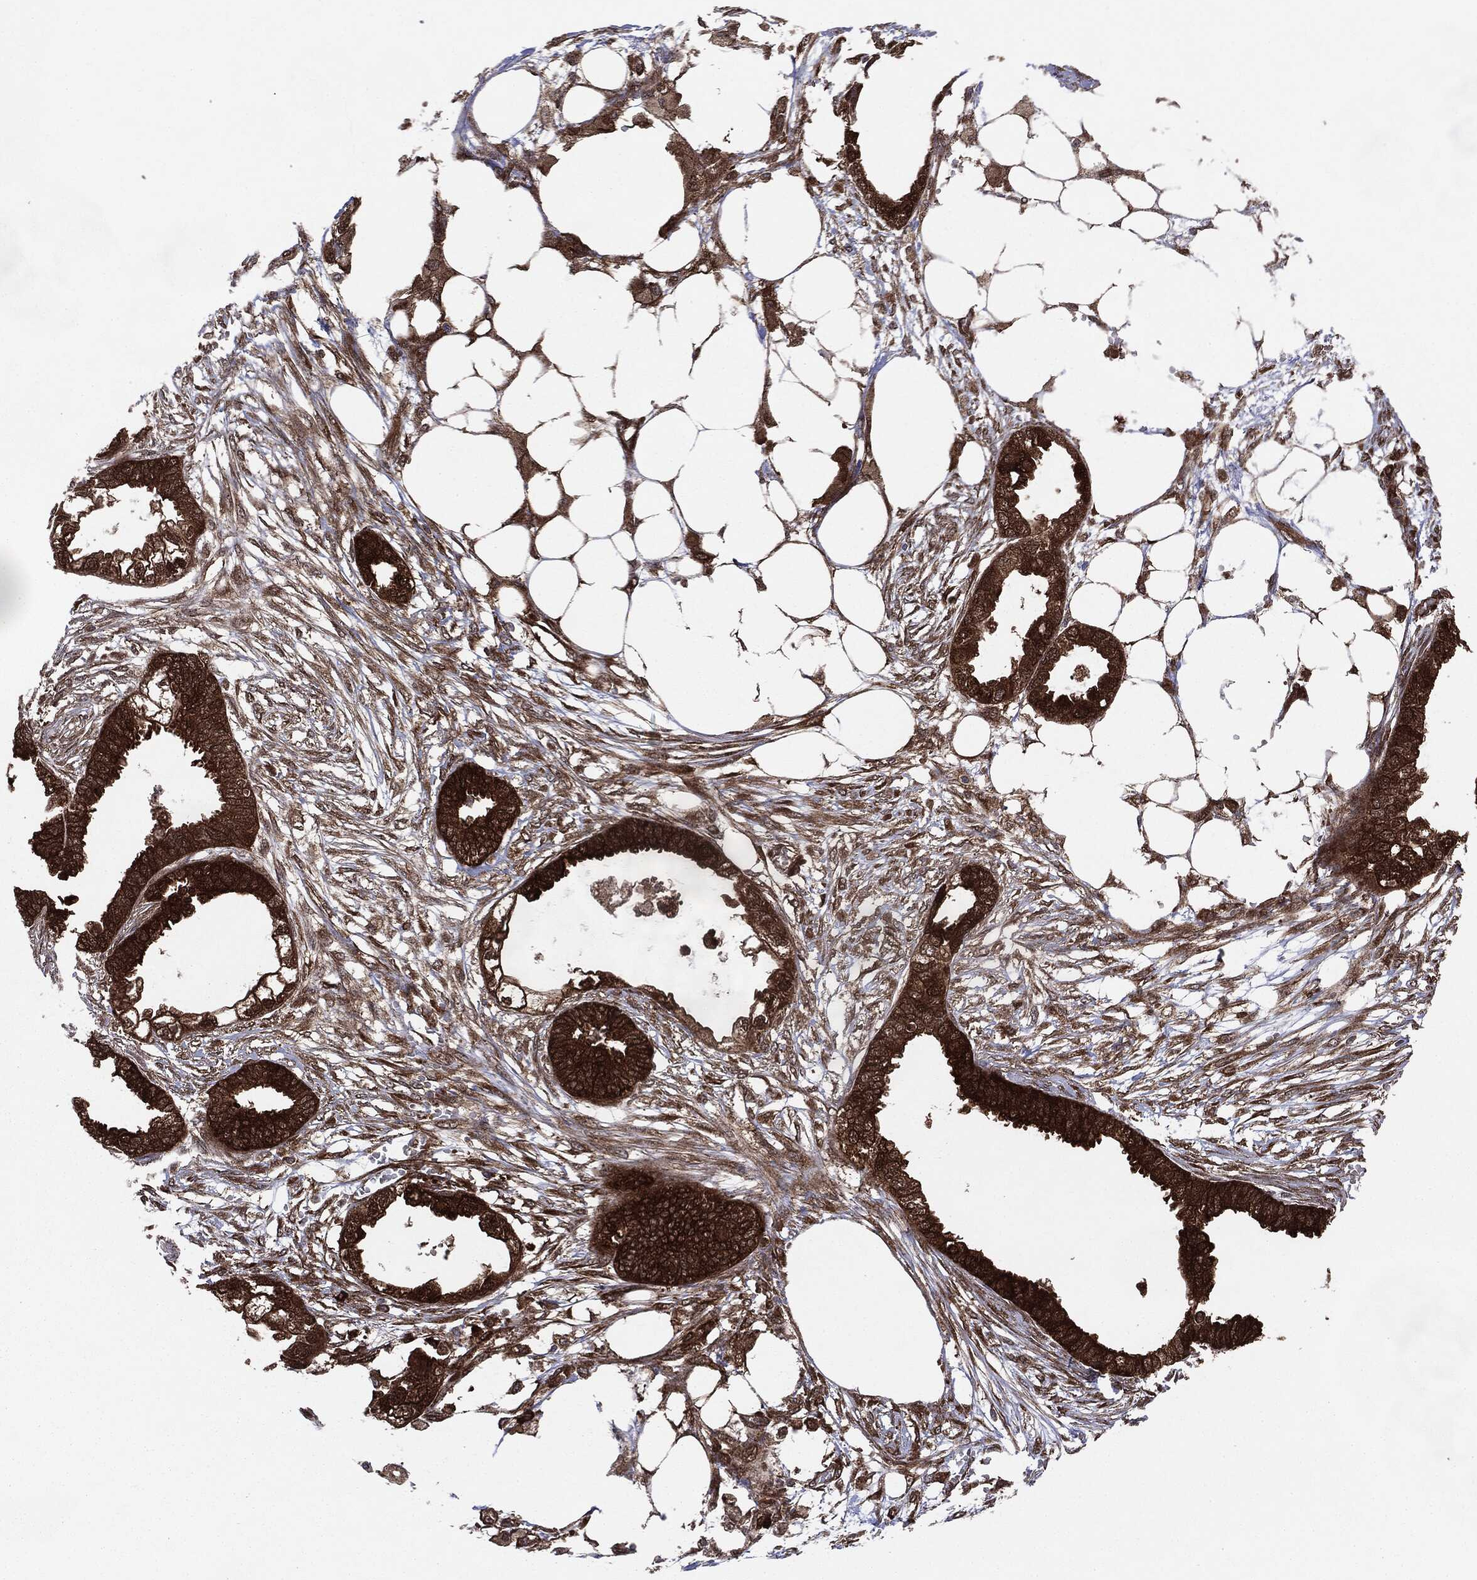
{"staining": {"intensity": "strong", "quantity": ">75%", "location": "cytoplasmic/membranous"}, "tissue": "endometrial cancer", "cell_type": "Tumor cells", "image_type": "cancer", "snomed": [{"axis": "morphology", "description": "Adenocarcinoma, NOS"}, {"axis": "morphology", "description": "Adenocarcinoma, metastatic, NOS"}, {"axis": "topography", "description": "Adipose tissue"}, {"axis": "topography", "description": "Endometrium"}], "caption": "An immunohistochemistry (IHC) histopathology image of neoplastic tissue is shown. Protein staining in brown labels strong cytoplasmic/membranous positivity in metastatic adenocarcinoma (endometrial) within tumor cells.", "gene": "NME1", "patient": {"sex": "female", "age": 67}}